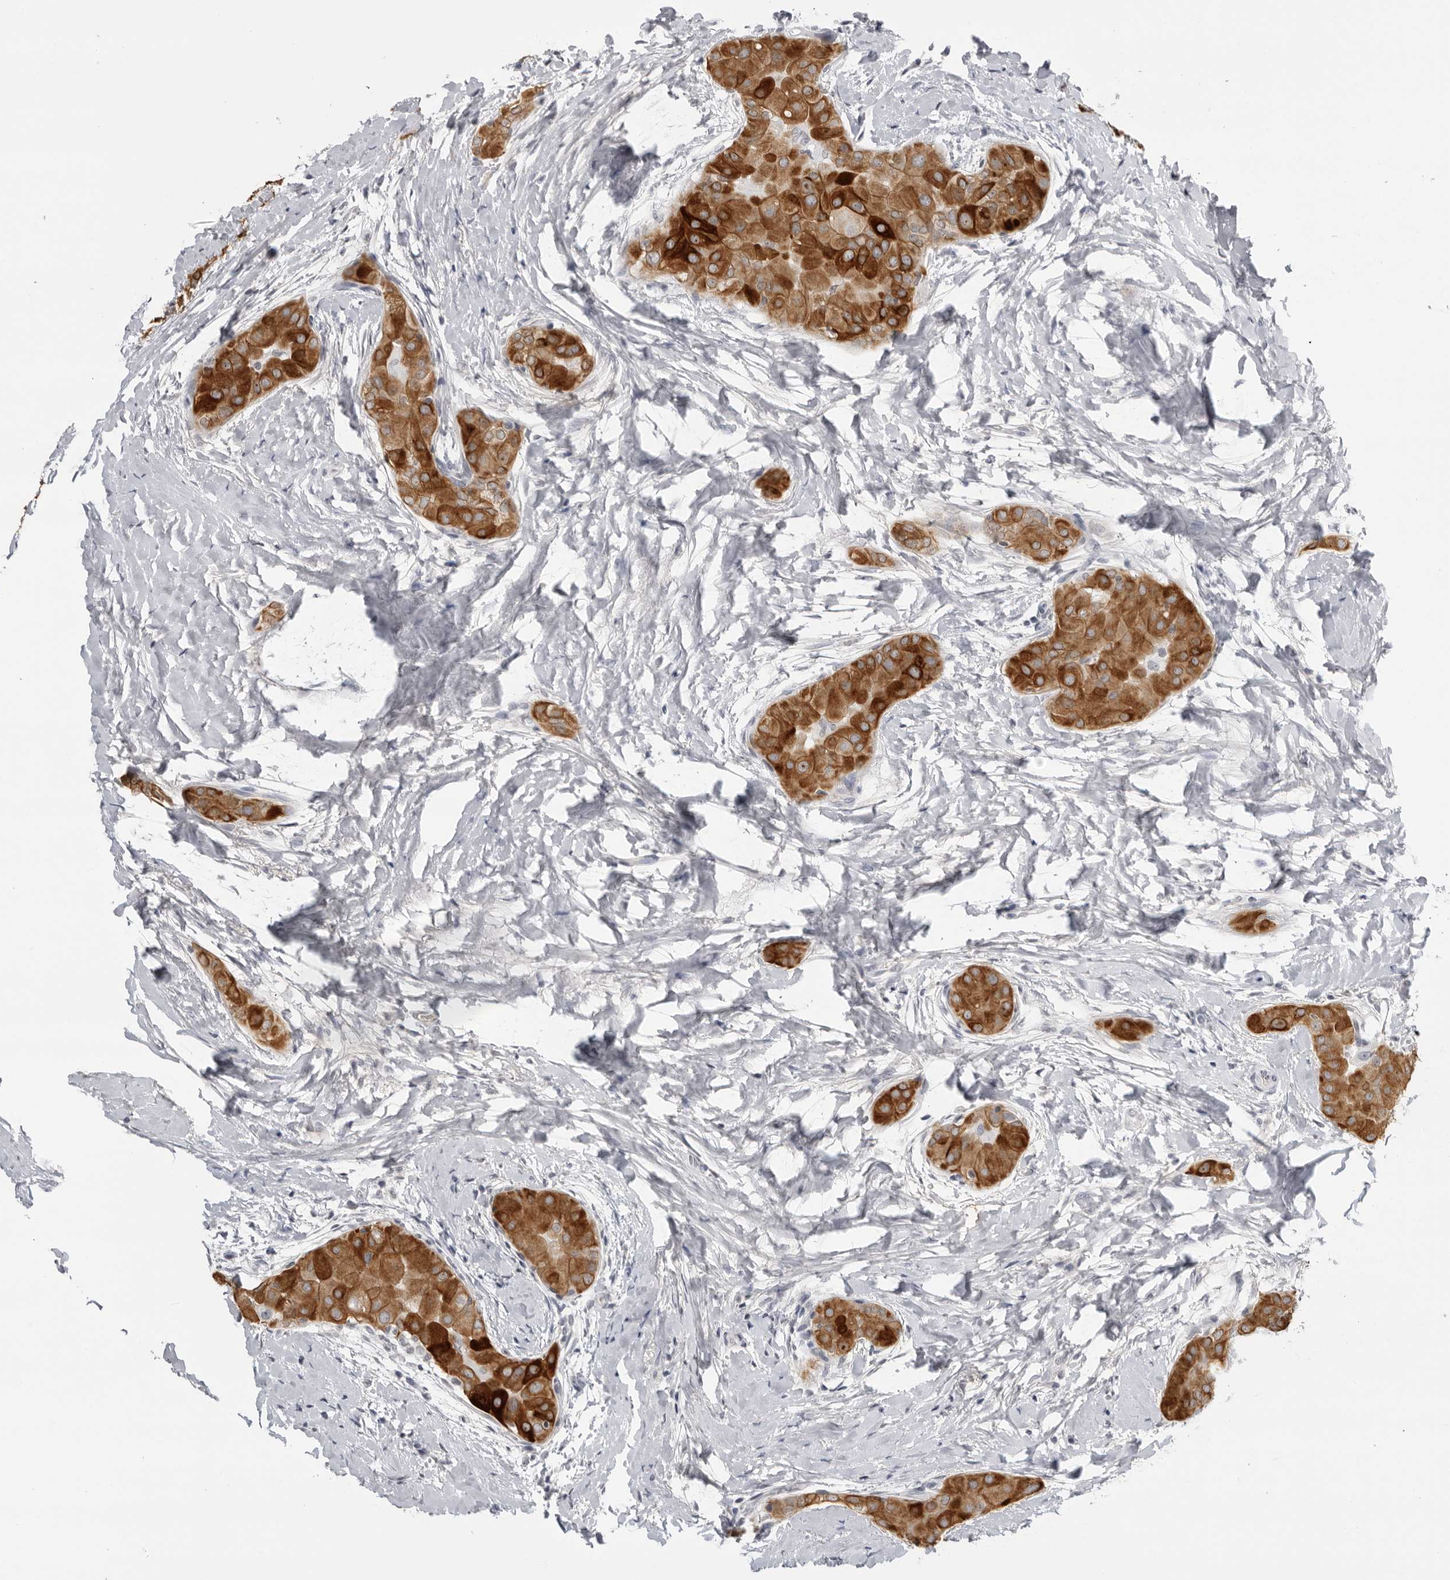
{"staining": {"intensity": "strong", "quantity": ">75%", "location": "cytoplasmic/membranous"}, "tissue": "thyroid cancer", "cell_type": "Tumor cells", "image_type": "cancer", "snomed": [{"axis": "morphology", "description": "Papillary adenocarcinoma, NOS"}, {"axis": "topography", "description": "Thyroid gland"}], "caption": "Immunohistochemistry (IHC) of thyroid cancer (papillary adenocarcinoma) displays high levels of strong cytoplasmic/membranous expression in about >75% of tumor cells.", "gene": "SERPINF2", "patient": {"sex": "male", "age": 33}}